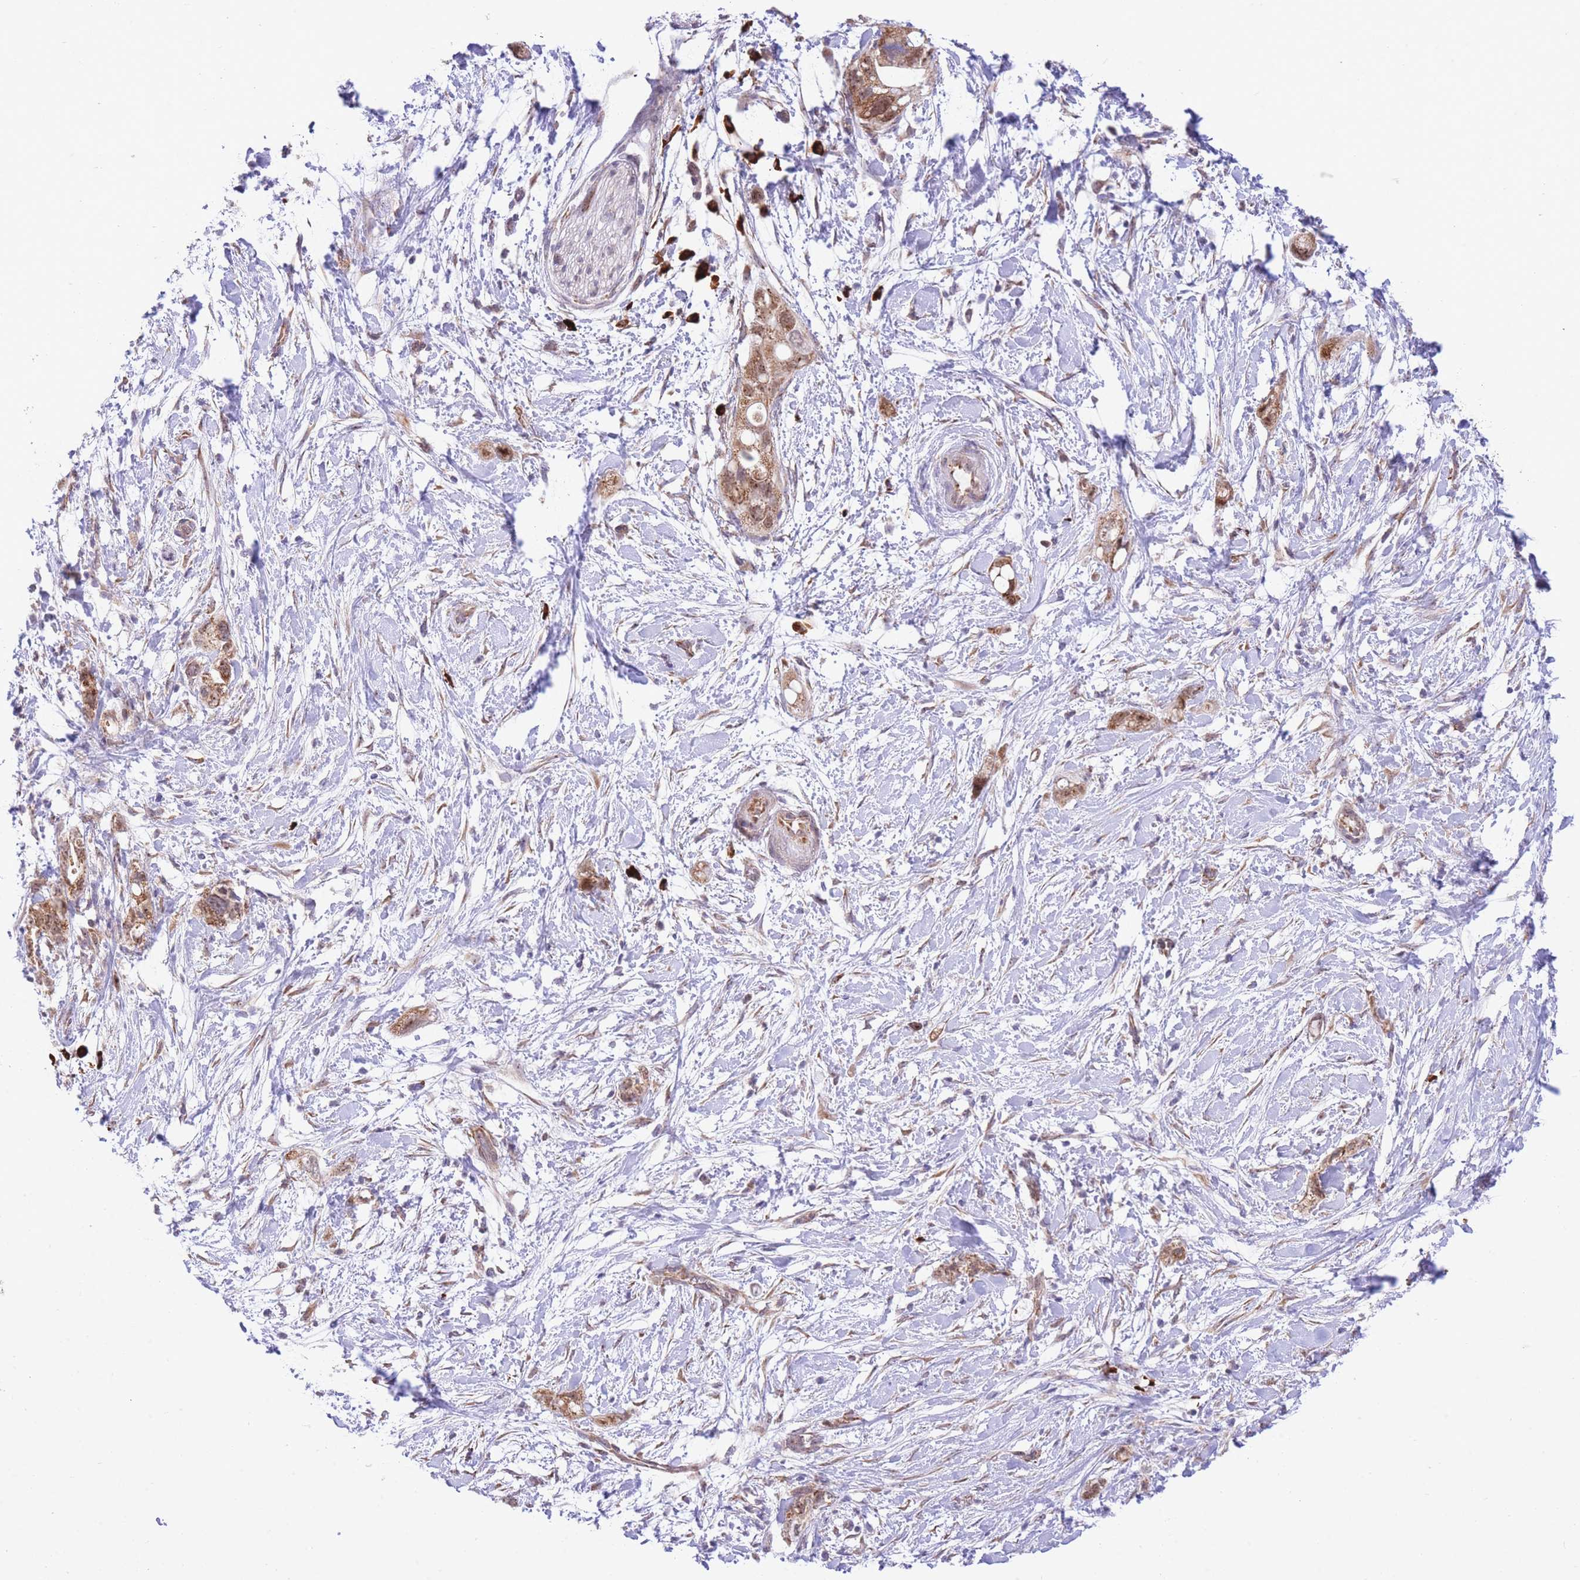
{"staining": {"intensity": "moderate", "quantity": ">75%", "location": "cytoplasmic/membranous"}, "tissue": "pancreatic cancer", "cell_type": "Tumor cells", "image_type": "cancer", "snomed": [{"axis": "morphology", "description": "Adenocarcinoma, NOS"}, {"axis": "topography", "description": "Pancreas"}], "caption": "Pancreatic adenocarcinoma tissue shows moderate cytoplasmic/membranous expression in approximately >75% of tumor cells, visualized by immunohistochemistry.", "gene": "EXOSC8", "patient": {"sex": "female", "age": 72}}